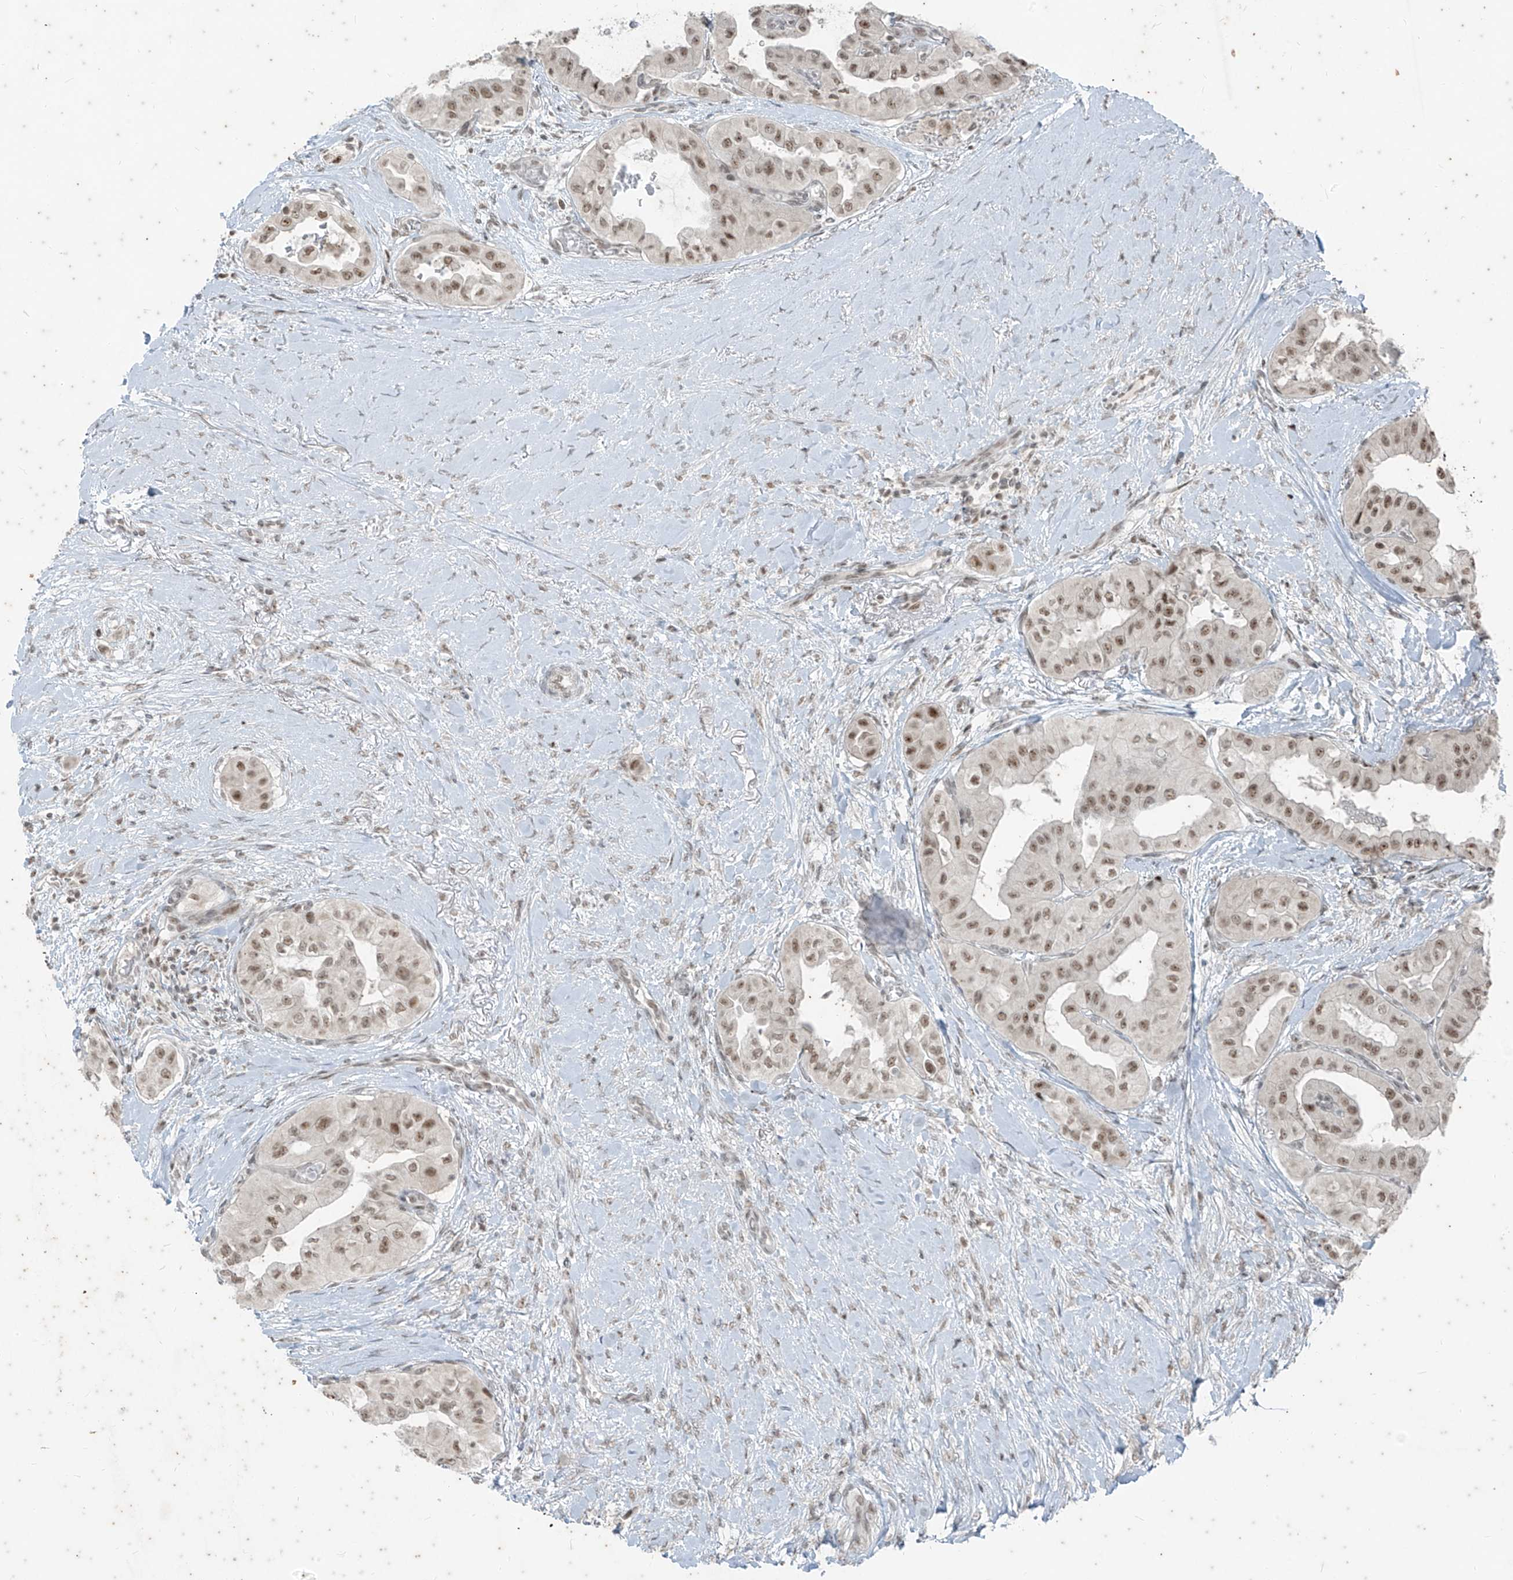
{"staining": {"intensity": "moderate", "quantity": ">75%", "location": "nuclear"}, "tissue": "thyroid cancer", "cell_type": "Tumor cells", "image_type": "cancer", "snomed": [{"axis": "morphology", "description": "Papillary adenocarcinoma, NOS"}, {"axis": "topography", "description": "Thyroid gland"}], "caption": "Immunohistochemistry staining of thyroid papillary adenocarcinoma, which demonstrates medium levels of moderate nuclear expression in about >75% of tumor cells indicating moderate nuclear protein positivity. The staining was performed using DAB (3,3'-diaminobenzidine) (brown) for protein detection and nuclei were counterstained in hematoxylin (blue).", "gene": "ZNF354B", "patient": {"sex": "female", "age": 59}}